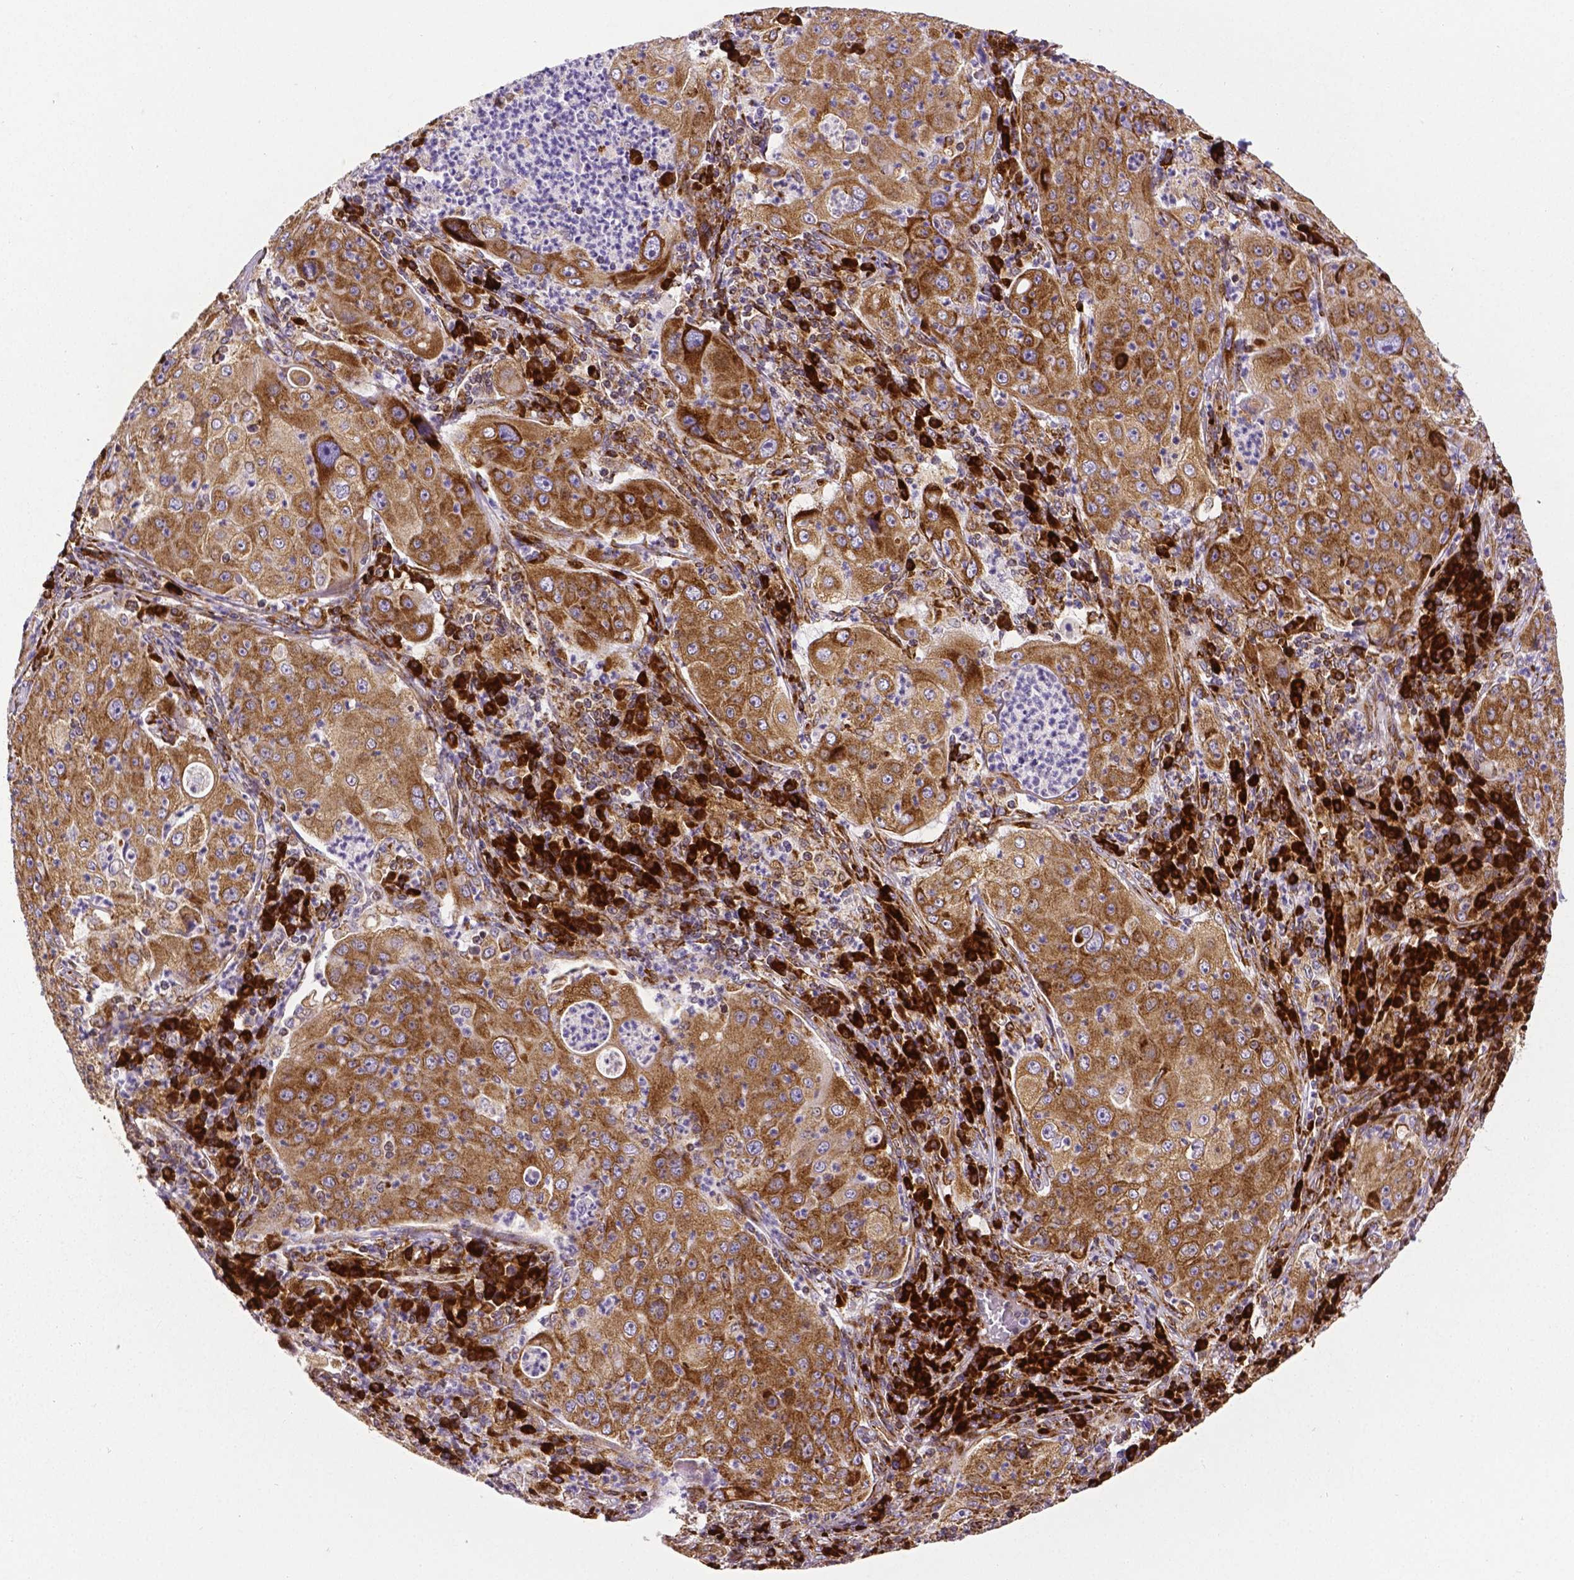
{"staining": {"intensity": "moderate", "quantity": ">75%", "location": "cytoplasmic/membranous"}, "tissue": "lung cancer", "cell_type": "Tumor cells", "image_type": "cancer", "snomed": [{"axis": "morphology", "description": "Squamous cell carcinoma, NOS"}, {"axis": "topography", "description": "Lung"}], "caption": "A high-resolution image shows immunohistochemistry (IHC) staining of lung cancer (squamous cell carcinoma), which demonstrates moderate cytoplasmic/membranous expression in approximately >75% of tumor cells.", "gene": "MTDH", "patient": {"sex": "female", "age": 59}}